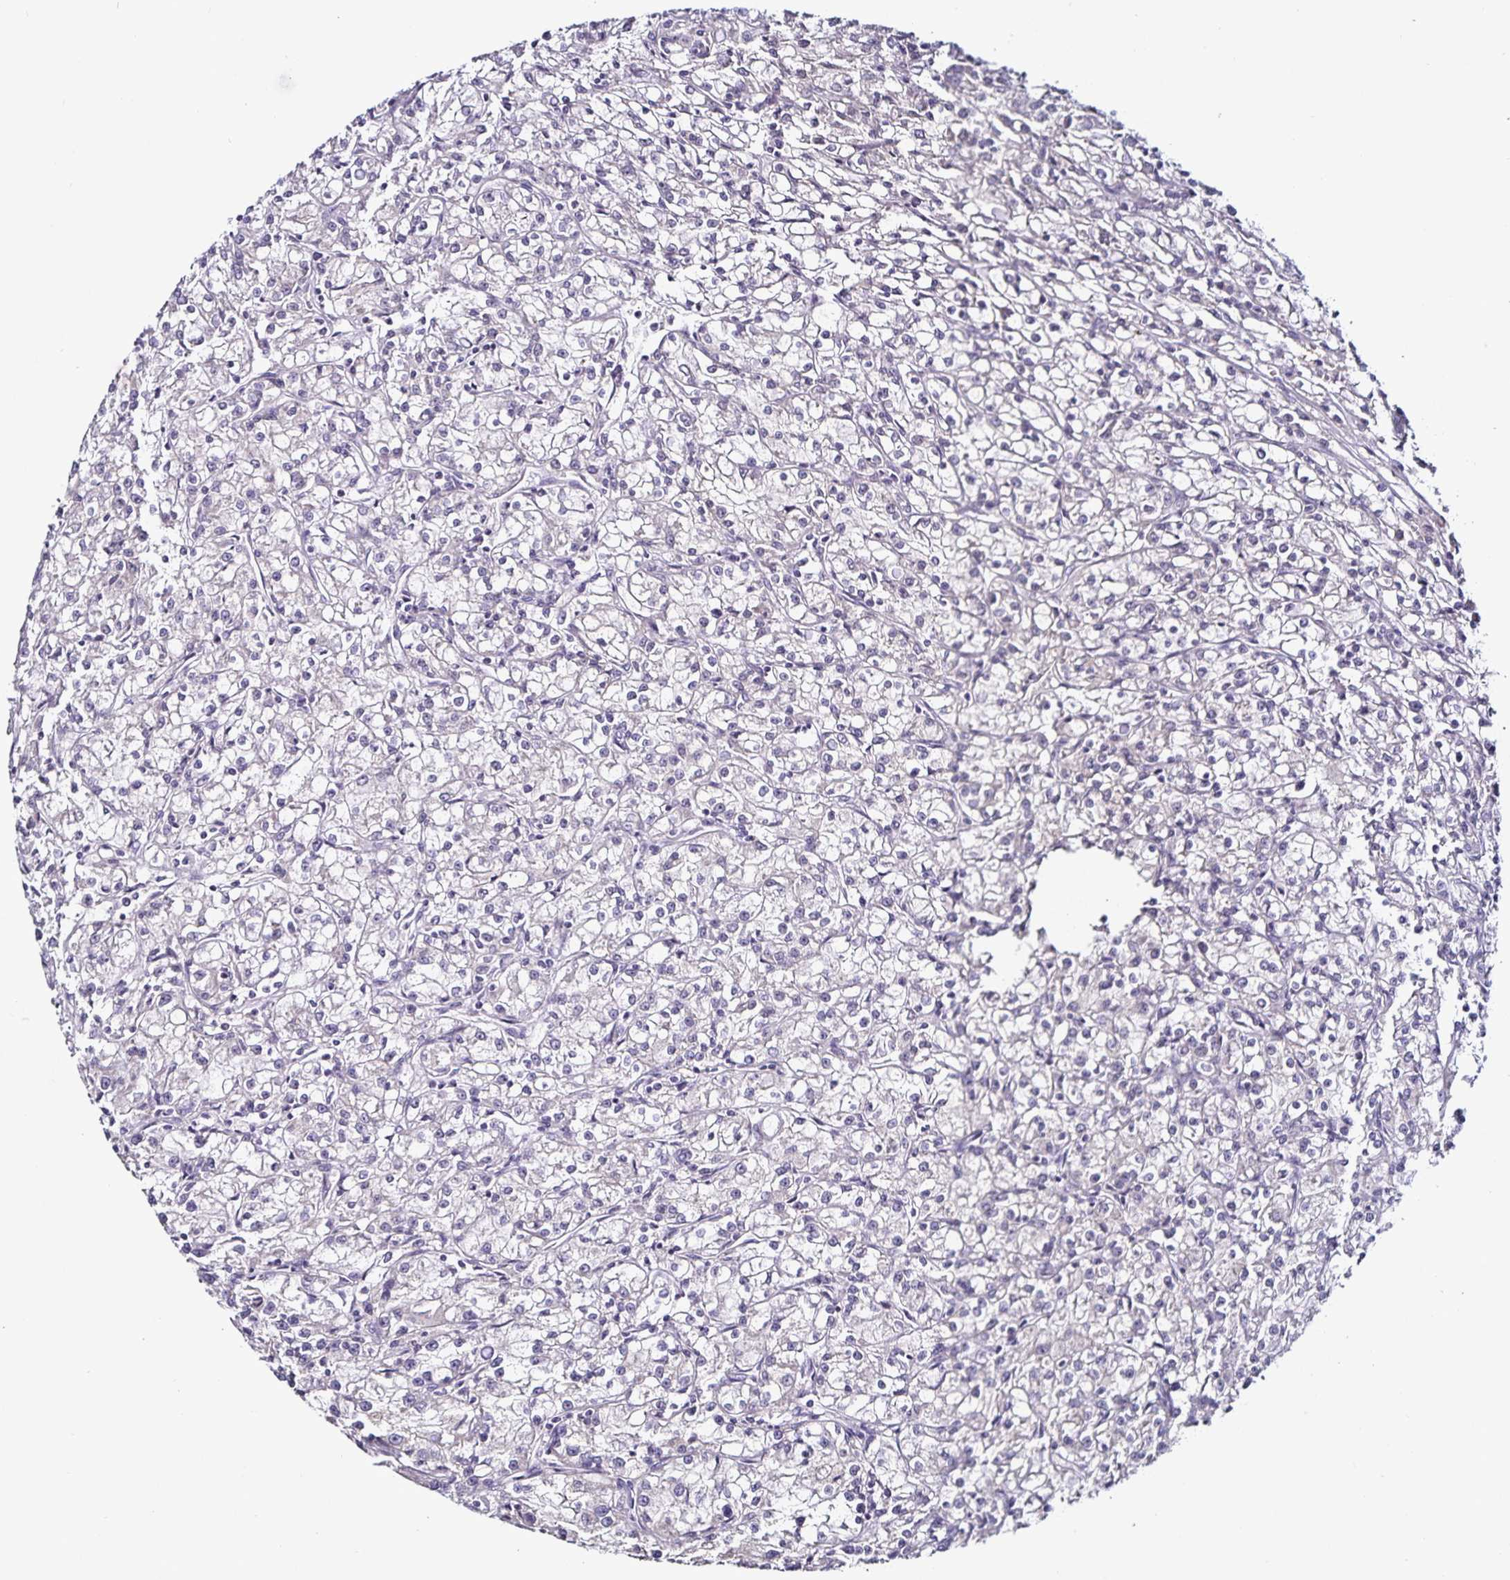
{"staining": {"intensity": "negative", "quantity": "none", "location": "none"}, "tissue": "renal cancer", "cell_type": "Tumor cells", "image_type": "cancer", "snomed": [{"axis": "morphology", "description": "Adenocarcinoma, NOS"}, {"axis": "topography", "description": "Kidney"}], "caption": "Immunohistochemistry (IHC) image of neoplastic tissue: renal cancer (adenocarcinoma) stained with DAB (3,3'-diaminobenzidine) shows no significant protein positivity in tumor cells. Brightfield microscopy of immunohistochemistry stained with DAB (brown) and hematoxylin (blue), captured at high magnification.", "gene": "ACSL5", "patient": {"sex": "female", "age": 59}}